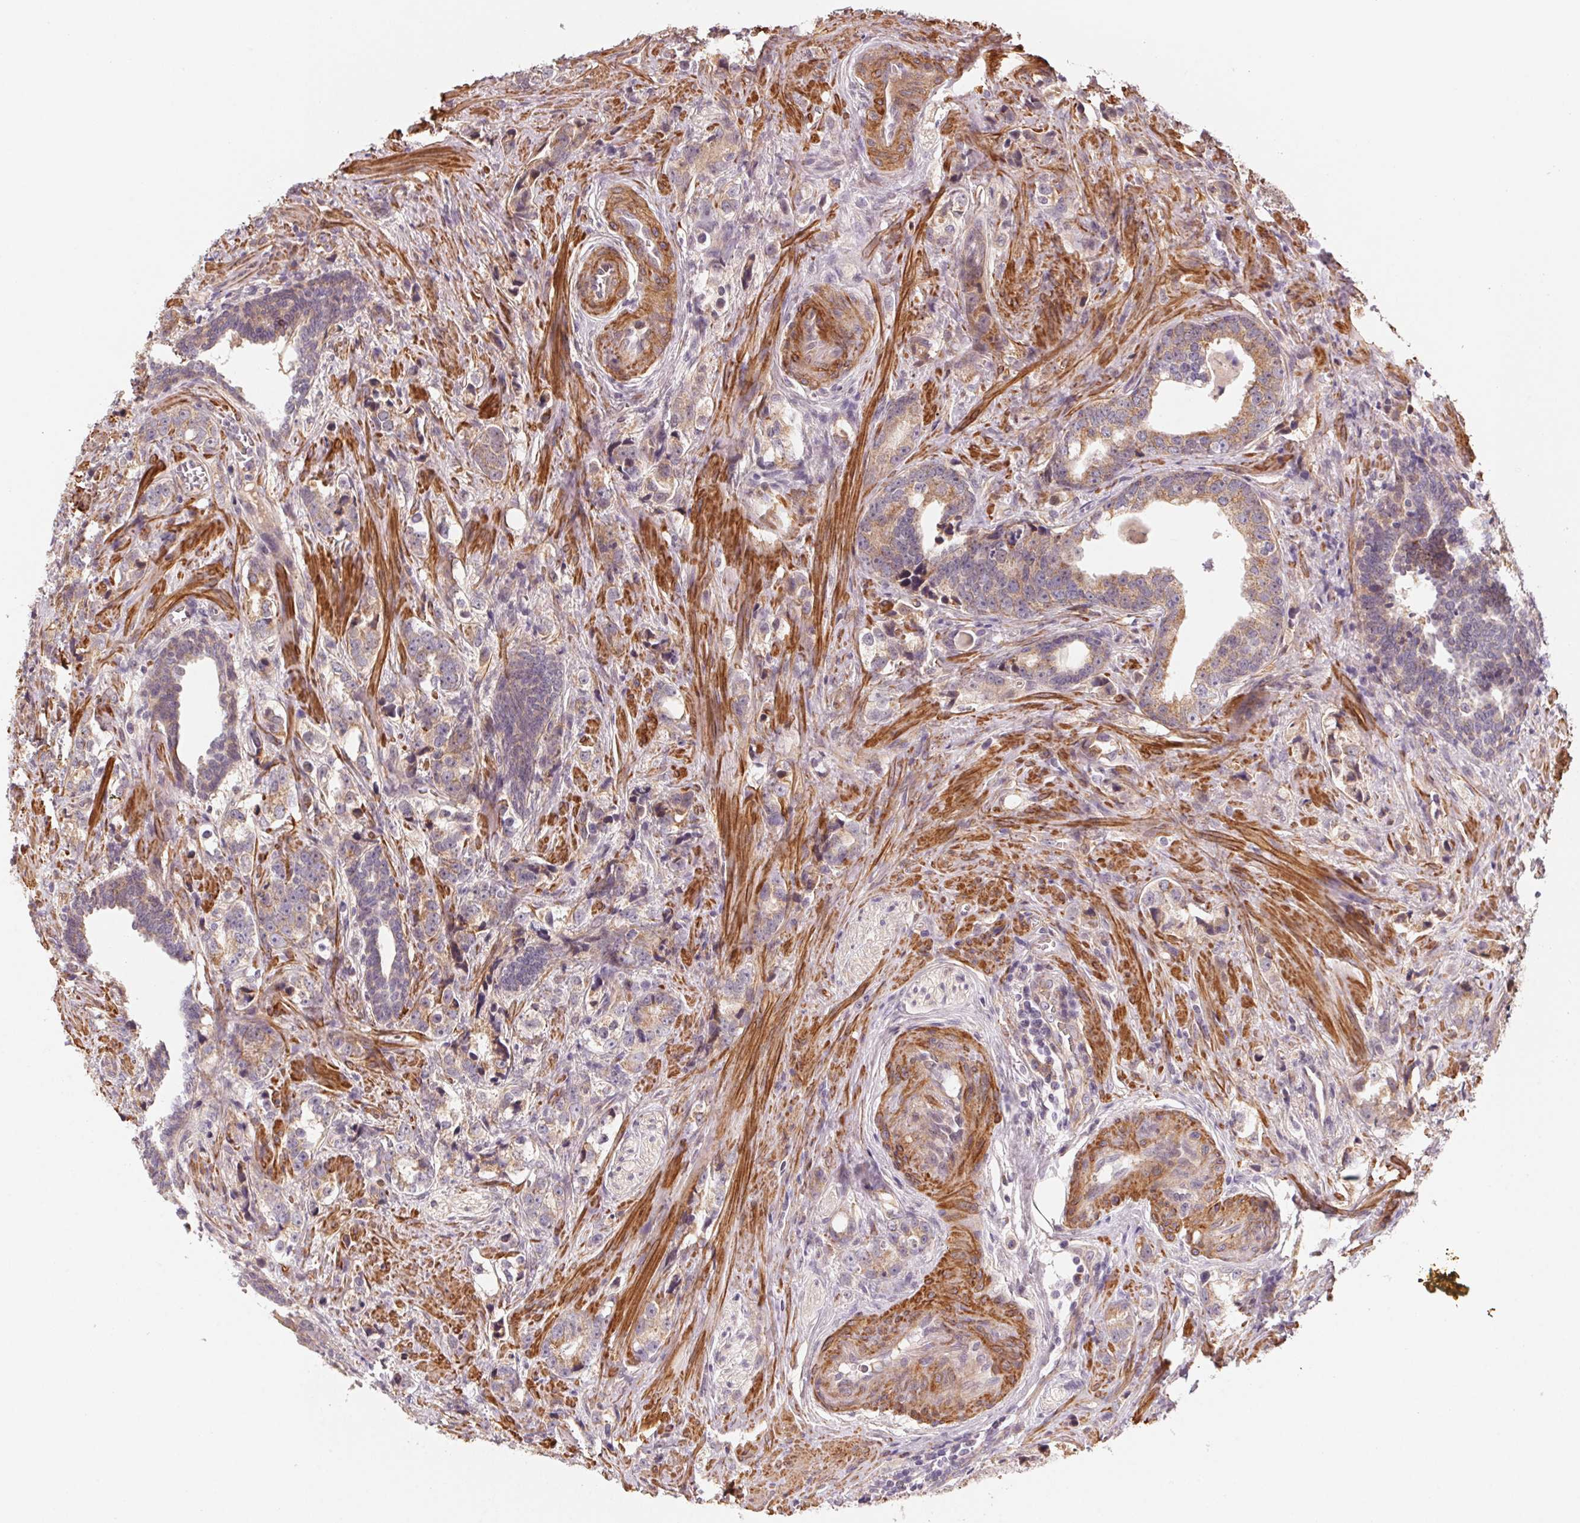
{"staining": {"intensity": "weak", "quantity": "25%-75%", "location": "cytoplasmic/membranous"}, "tissue": "prostate cancer", "cell_type": "Tumor cells", "image_type": "cancer", "snomed": [{"axis": "morphology", "description": "Adenocarcinoma, NOS"}, {"axis": "topography", "description": "Prostate and seminal vesicle, NOS"}], "caption": "Prostate cancer stained with a brown dye shows weak cytoplasmic/membranous positive positivity in about 25%-75% of tumor cells.", "gene": "CCDC112", "patient": {"sex": "male", "age": 63}}